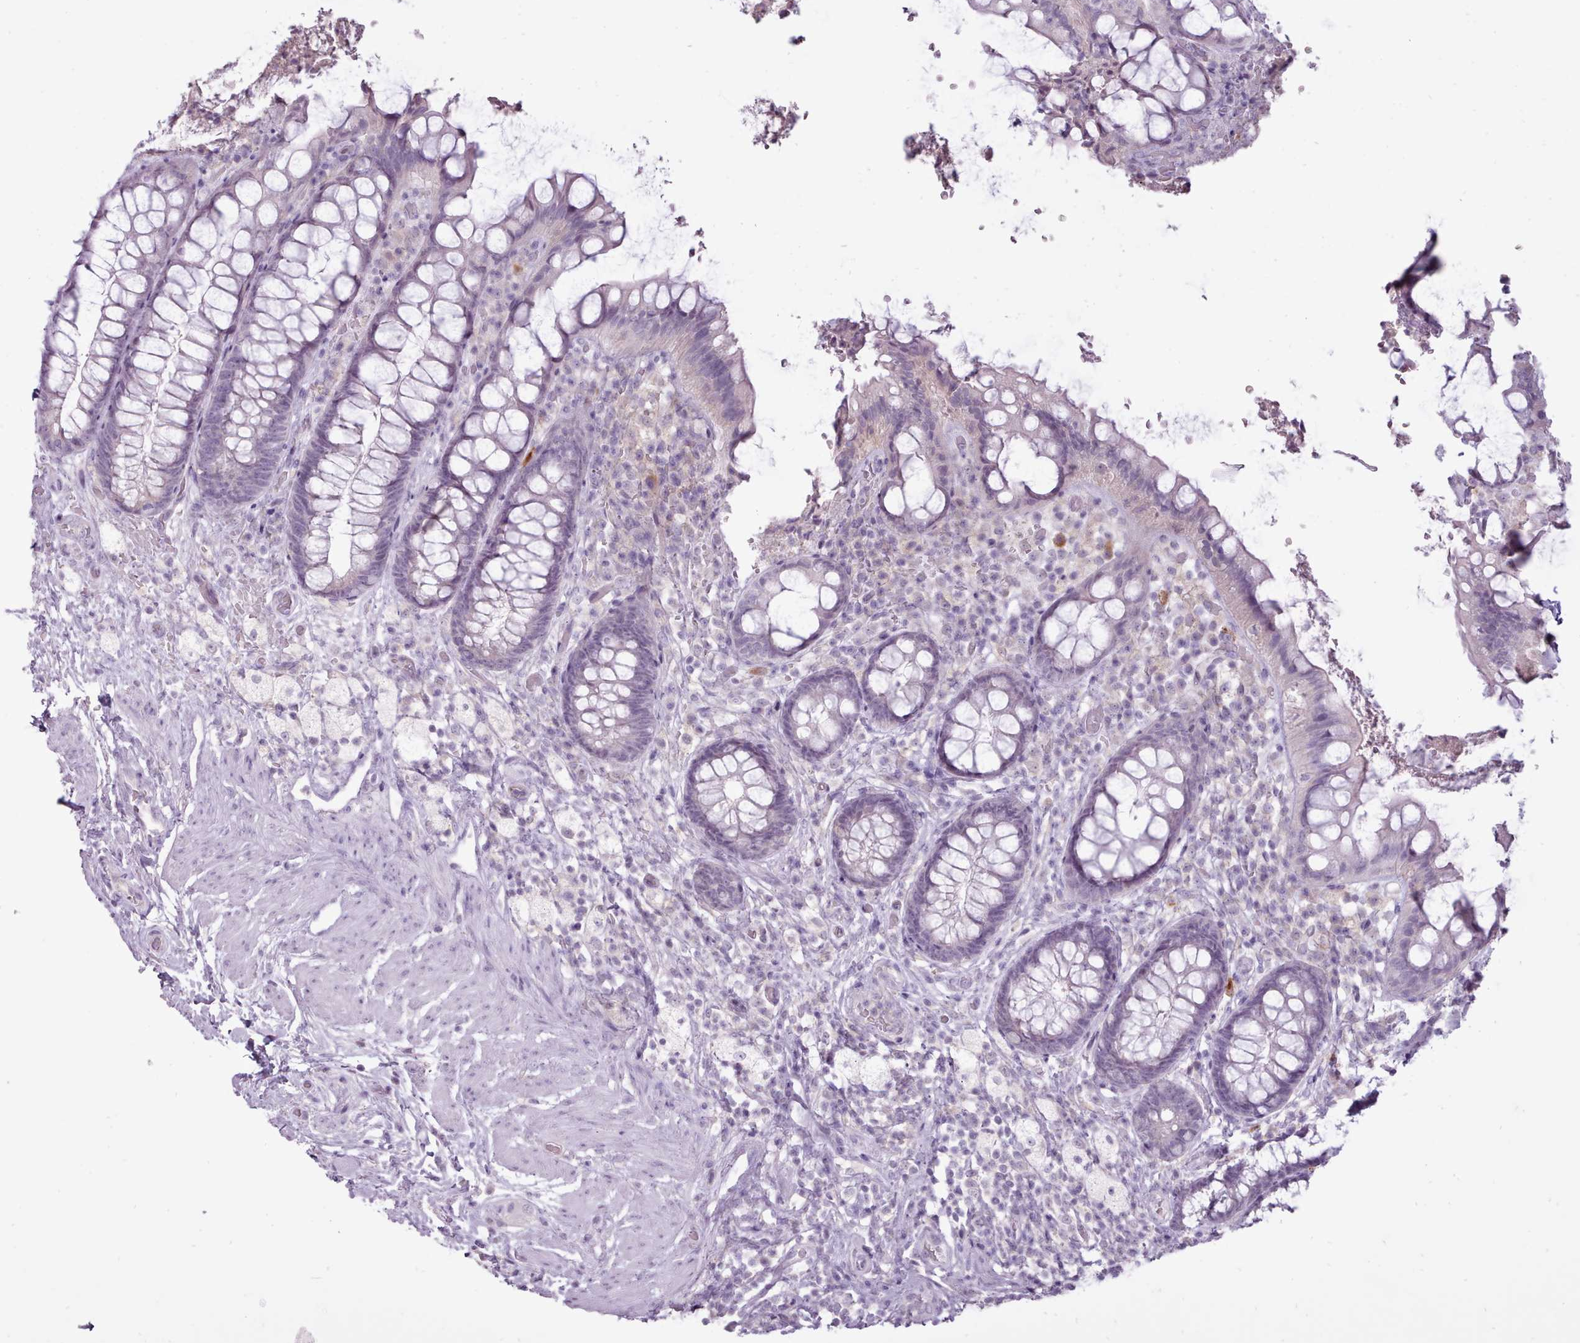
{"staining": {"intensity": "negative", "quantity": "none", "location": "none"}, "tissue": "rectum", "cell_type": "Glandular cells", "image_type": "normal", "snomed": [{"axis": "morphology", "description": "Normal tissue, NOS"}, {"axis": "topography", "description": "Rectum"}, {"axis": "topography", "description": "Peripheral nerve tissue"}], "caption": "The IHC image has no significant staining in glandular cells of rectum.", "gene": "BDKRB2", "patient": {"sex": "female", "age": 69}}